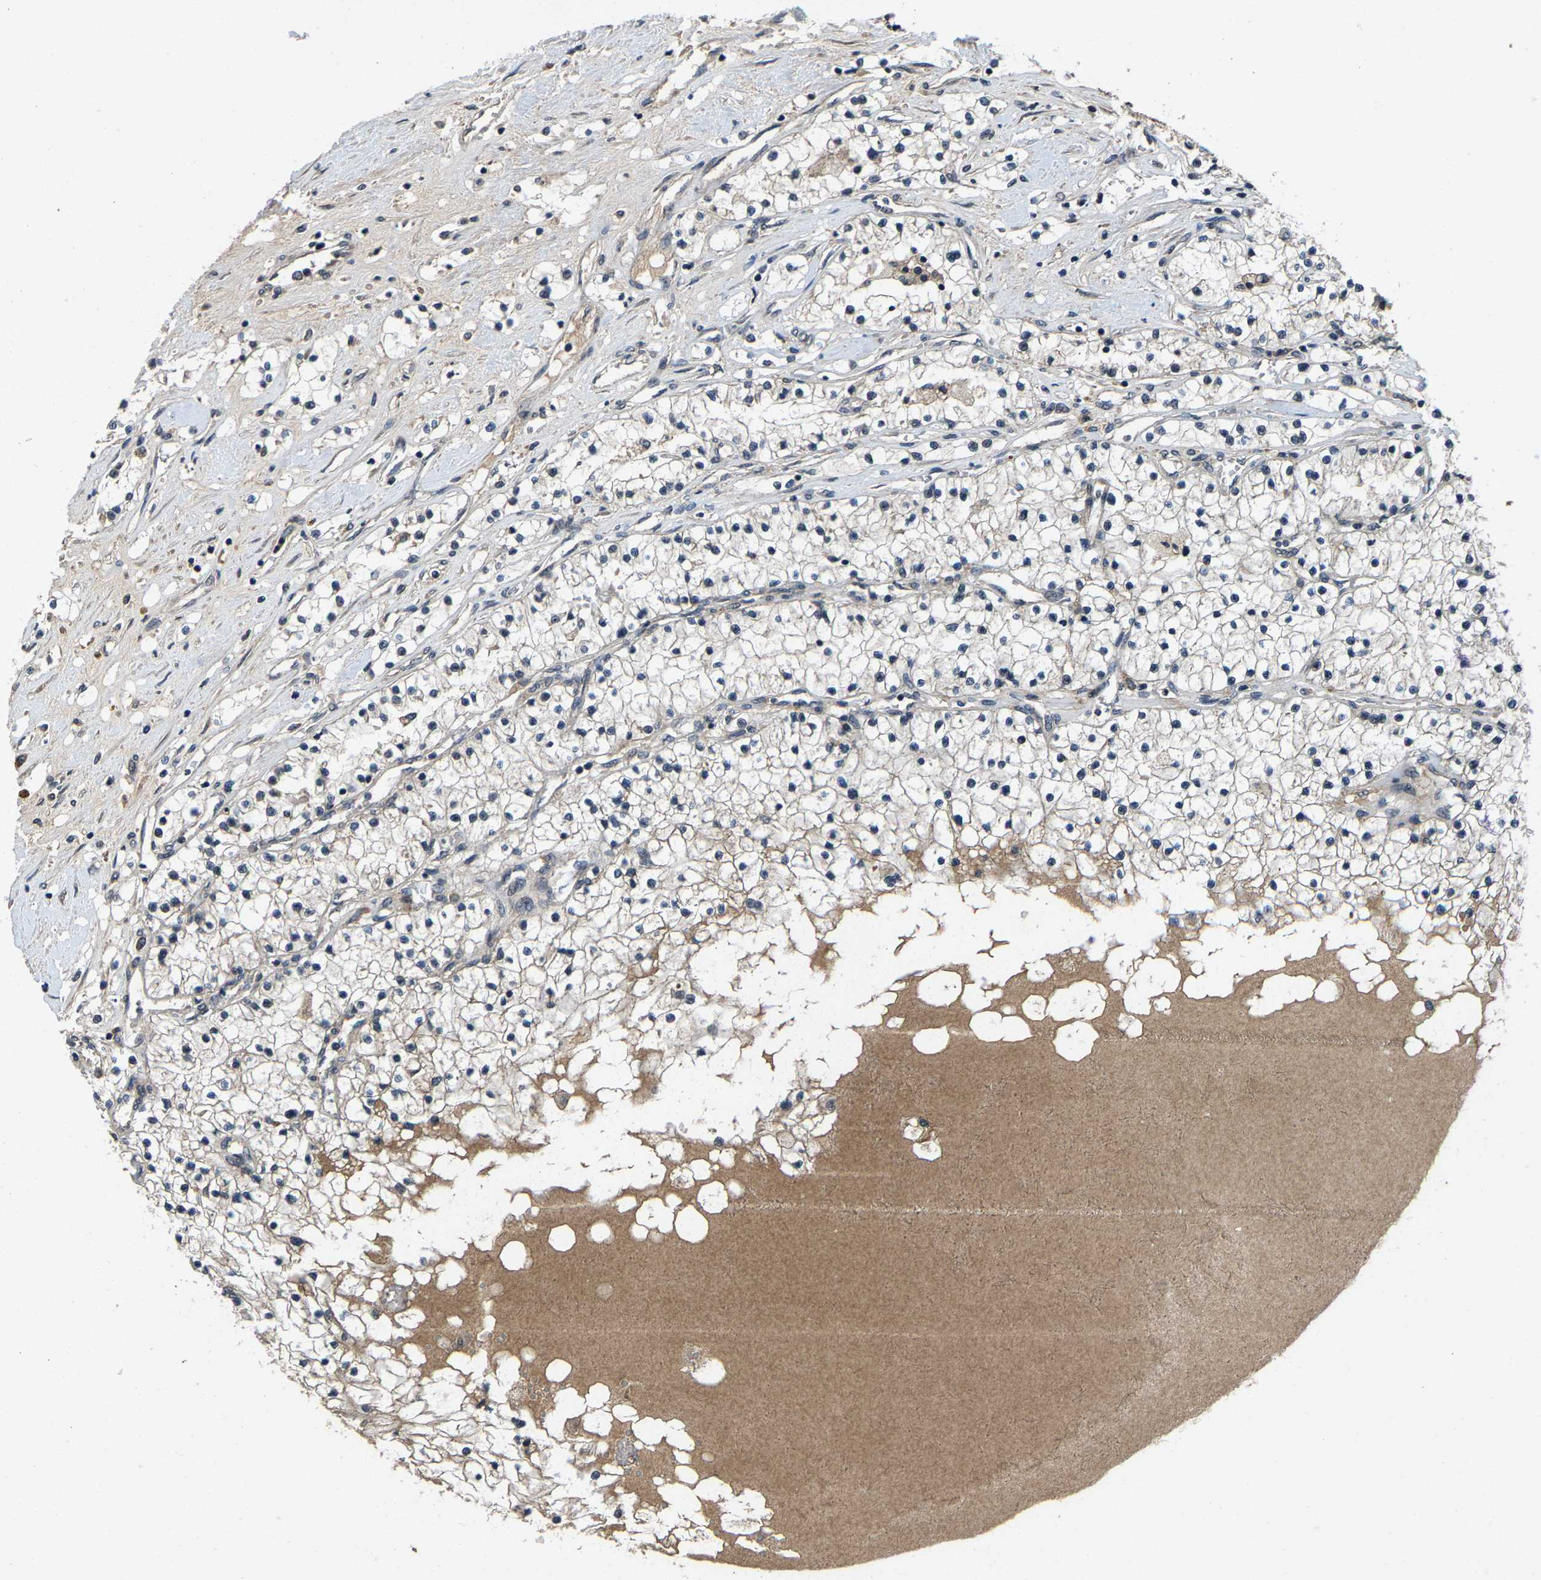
{"staining": {"intensity": "negative", "quantity": "none", "location": "none"}, "tissue": "renal cancer", "cell_type": "Tumor cells", "image_type": "cancer", "snomed": [{"axis": "morphology", "description": "Adenocarcinoma, NOS"}, {"axis": "topography", "description": "Kidney"}], "caption": "This is a image of immunohistochemistry staining of adenocarcinoma (renal), which shows no positivity in tumor cells.", "gene": "HUWE1", "patient": {"sex": "male", "age": 68}}